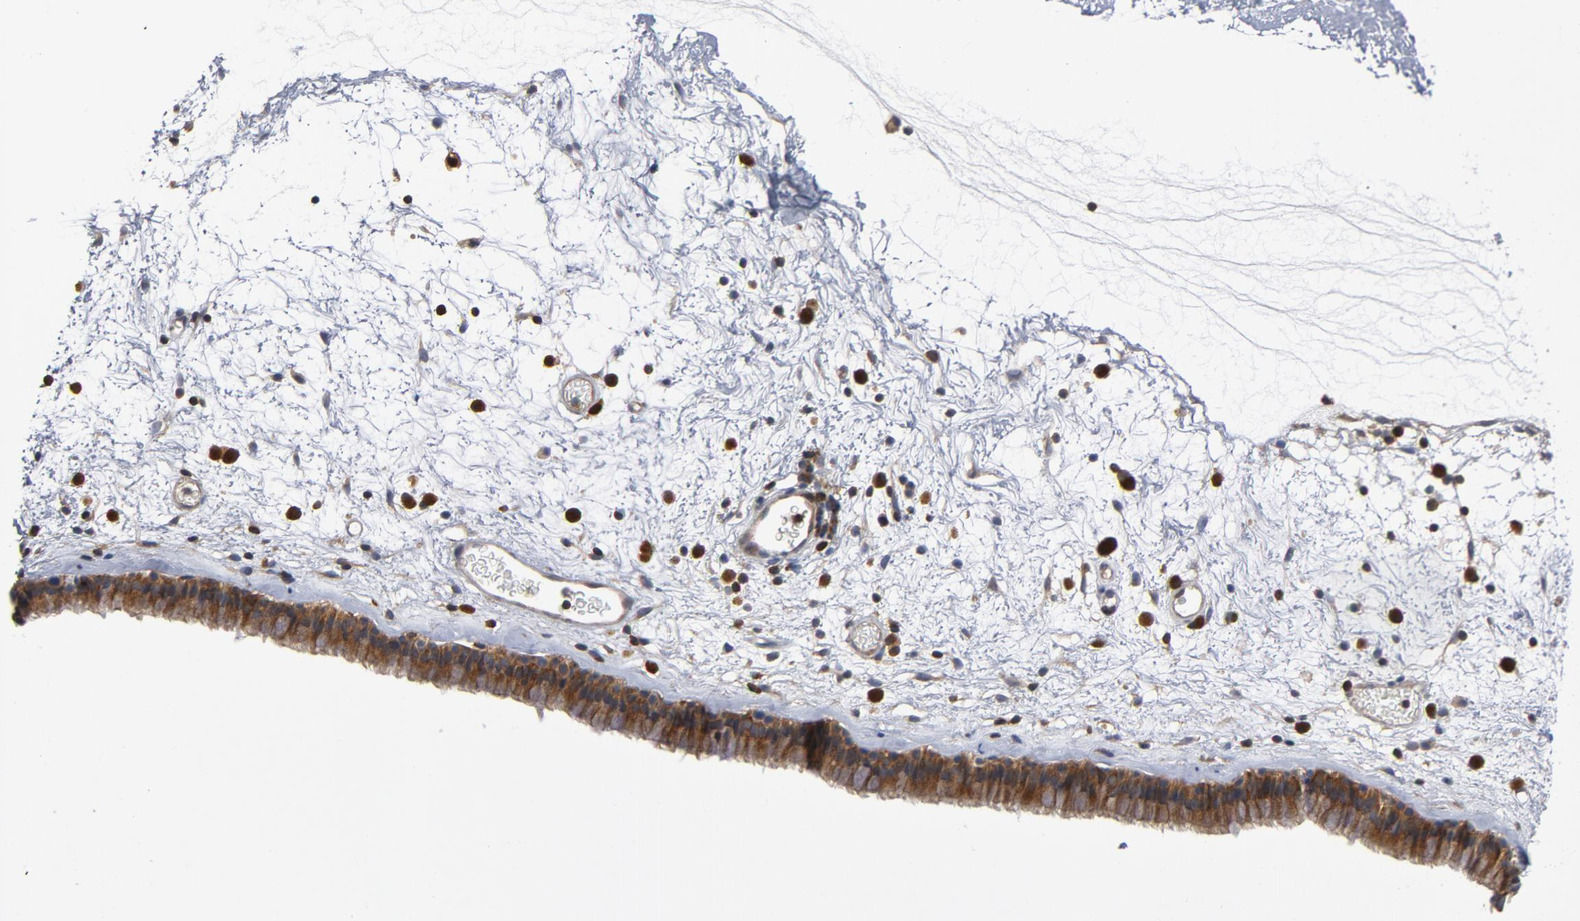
{"staining": {"intensity": "moderate", "quantity": ">75%", "location": "cytoplasmic/membranous"}, "tissue": "nasopharynx", "cell_type": "Respiratory epithelial cells", "image_type": "normal", "snomed": [{"axis": "morphology", "description": "Normal tissue, NOS"}, {"axis": "morphology", "description": "Inflammation, NOS"}, {"axis": "topography", "description": "Nasopharynx"}], "caption": "This histopathology image displays IHC staining of unremarkable nasopharynx, with medium moderate cytoplasmic/membranous positivity in approximately >75% of respiratory epithelial cells.", "gene": "TRADD", "patient": {"sex": "male", "age": 48}}